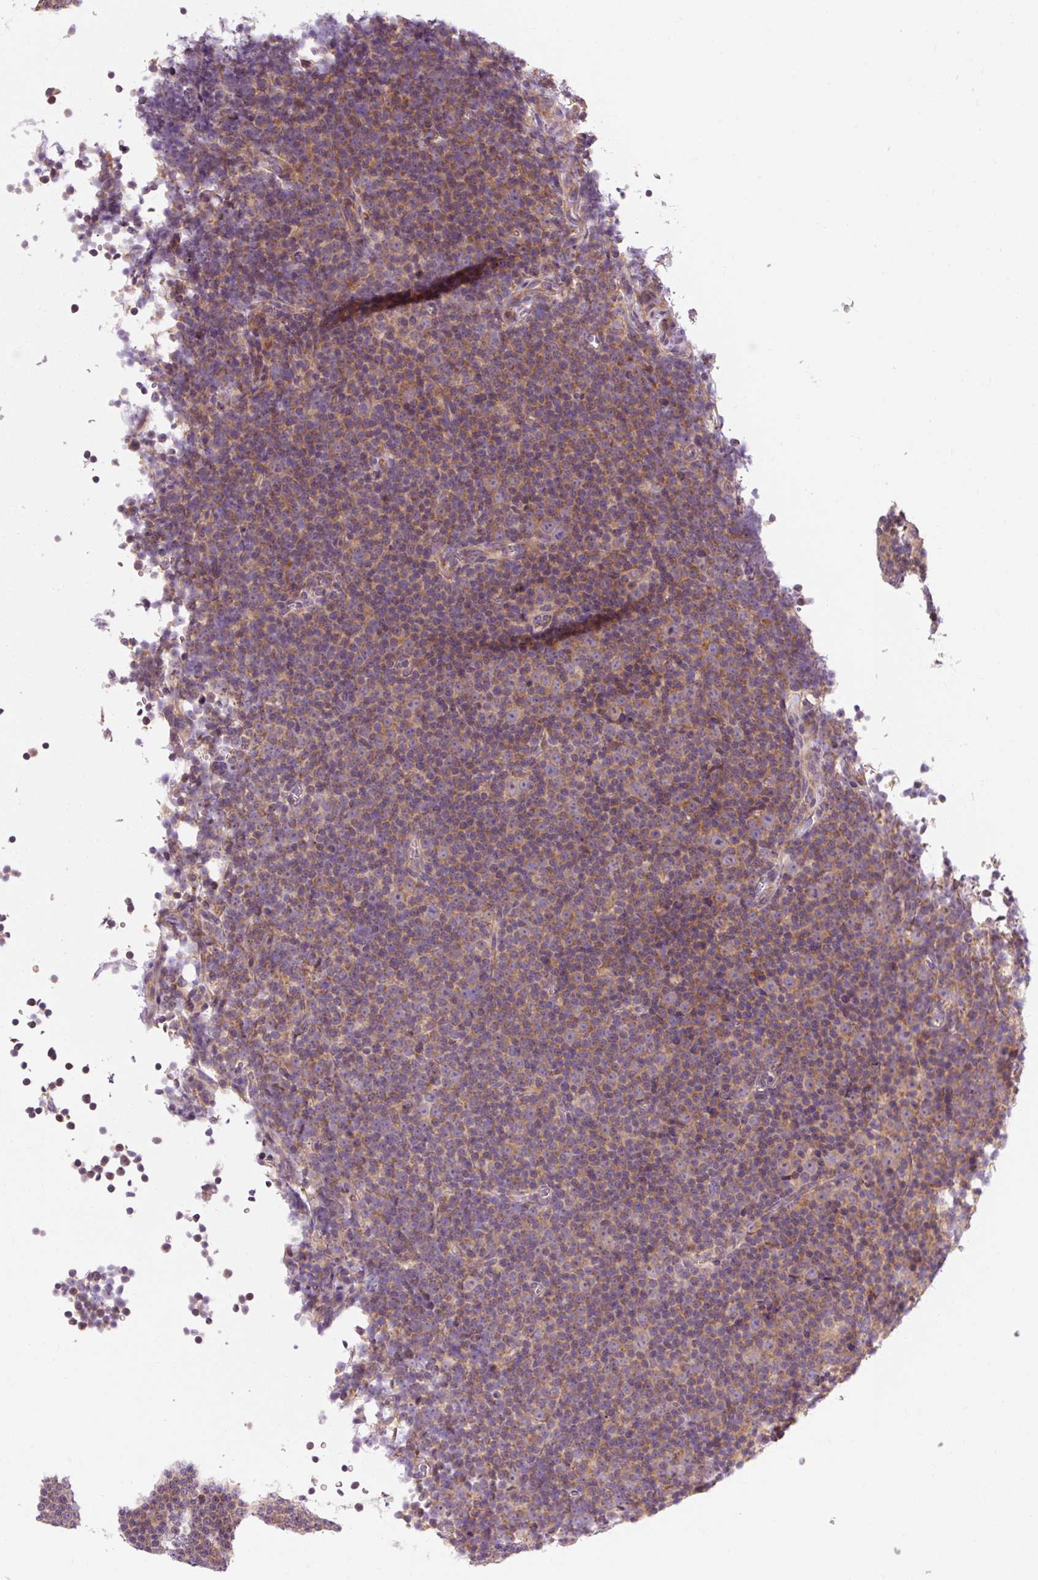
{"staining": {"intensity": "moderate", "quantity": "25%-75%", "location": "cytoplasmic/membranous"}, "tissue": "lymphoma", "cell_type": "Tumor cells", "image_type": "cancer", "snomed": [{"axis": "morphology", "description": "Malignant lymphoma, non-Hodgkin's type, Low grade"}, {"axis": "topography", "description": "Lymph node"}], "caption": "About 25%-75% of tumor cells in lymphoma display moderate cytoplasmic/membranous protein staining as visualized by brown immunohistochemical staining.", "gene": "PRSS48", "patient": {"sex": "female", "age": 67}}